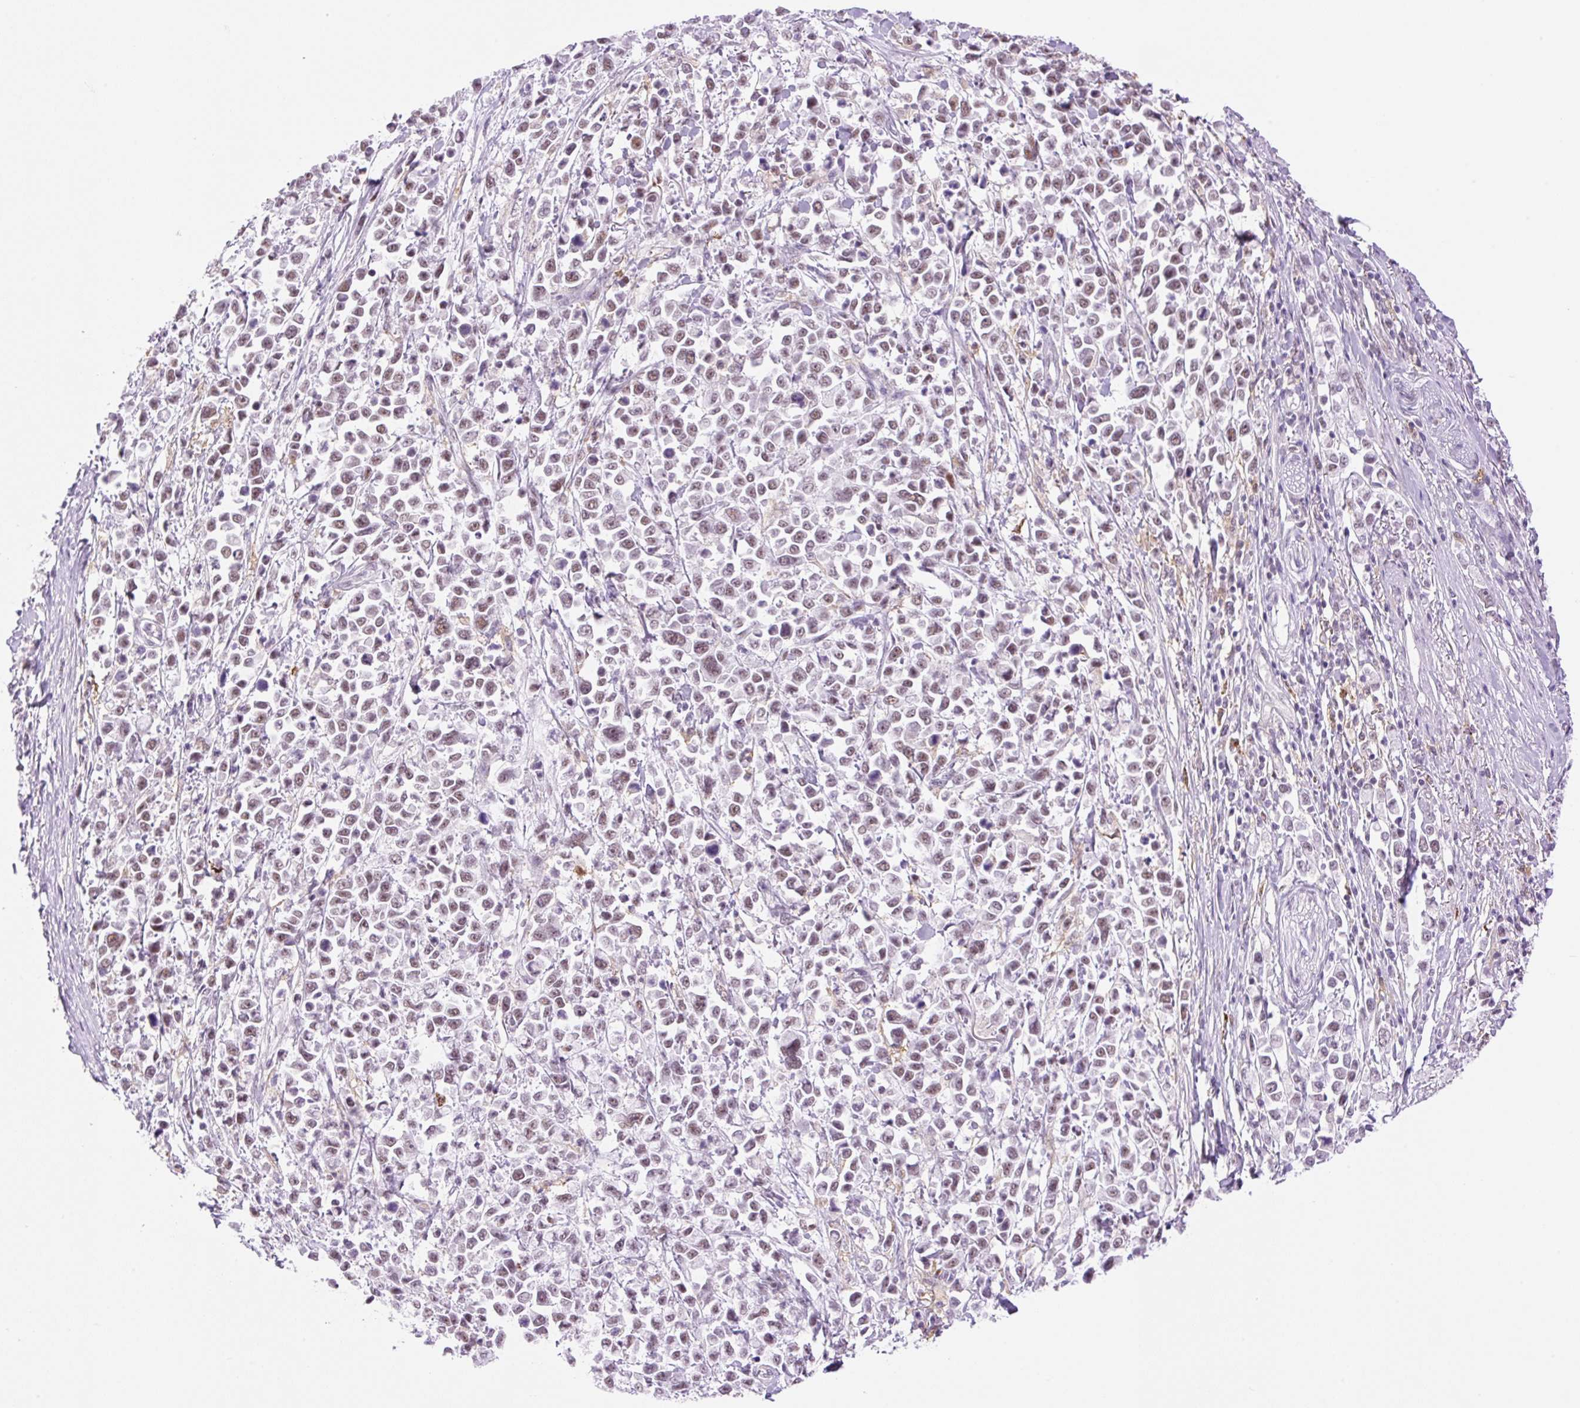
{"staining": {"intensity": "weak", "quantity": ">75%", "location": "nuclear"}, "tissue": "stomach cancer", "cell_type": "Tumor cells", "image_type": "cancer", "snomed": [{"axis": "morphology", "description": "Adenocarcinoma, NOS"}, {"axis": "topography", "description": "Stomach"}], "caption": "Stomach cancer was stained to show a protein in brown. There is low levels of weak nuclear expression in about >75% of tumor cells. Using DAB (3,3'-diaminobenzidine) (brown) and hematoxylin (blue) stains, captured at high magnification using brightfield microscopy.", "gene": "PALM3", "patient": {"sex": "female", "age": 81}}